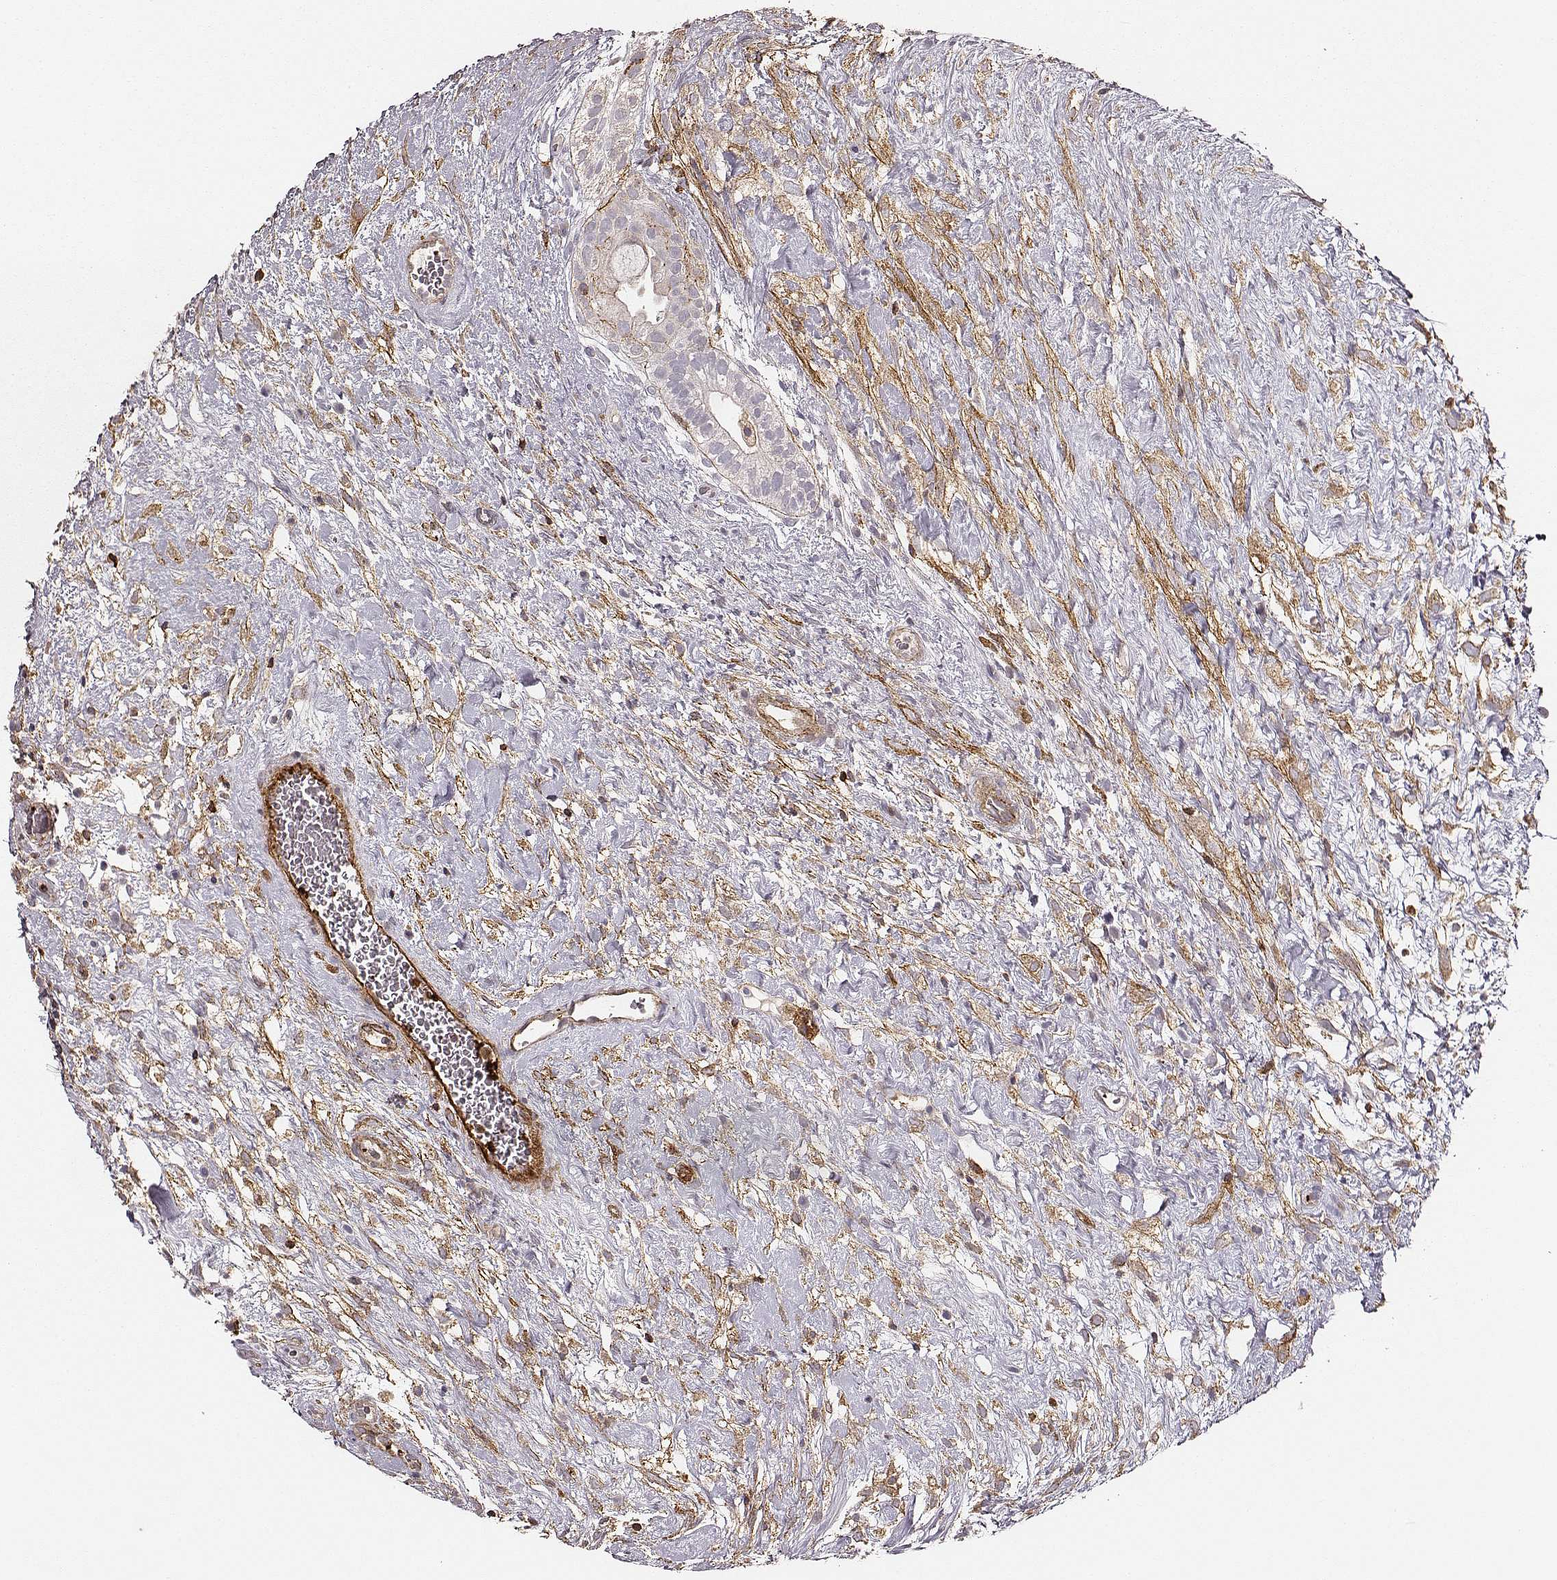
{"staining": {"intensity": "moderate", "quantity": "<25%", "location": "cytoplasmic/membranous"}, "tissue": "testis cancer", "cell_type": "Tumor cells", "image_type": "cancer", "snomed": [{"axis": "morphology", "description": "Normal tissue, NOS"}, {"axis": "morphology", "description": "Carcinoma, Embryonal, NOS"}, {"axis": "topography", "description": "Testis"}], "caption": "Protein expression analysis of human testis cancer (embryonal carcinoma) reveals moderate cytoplasmic/membranous expression in approximately <25% of tumor cells.", "gene": "ZYX", "patient": {"sex": "male", "age": 32}}